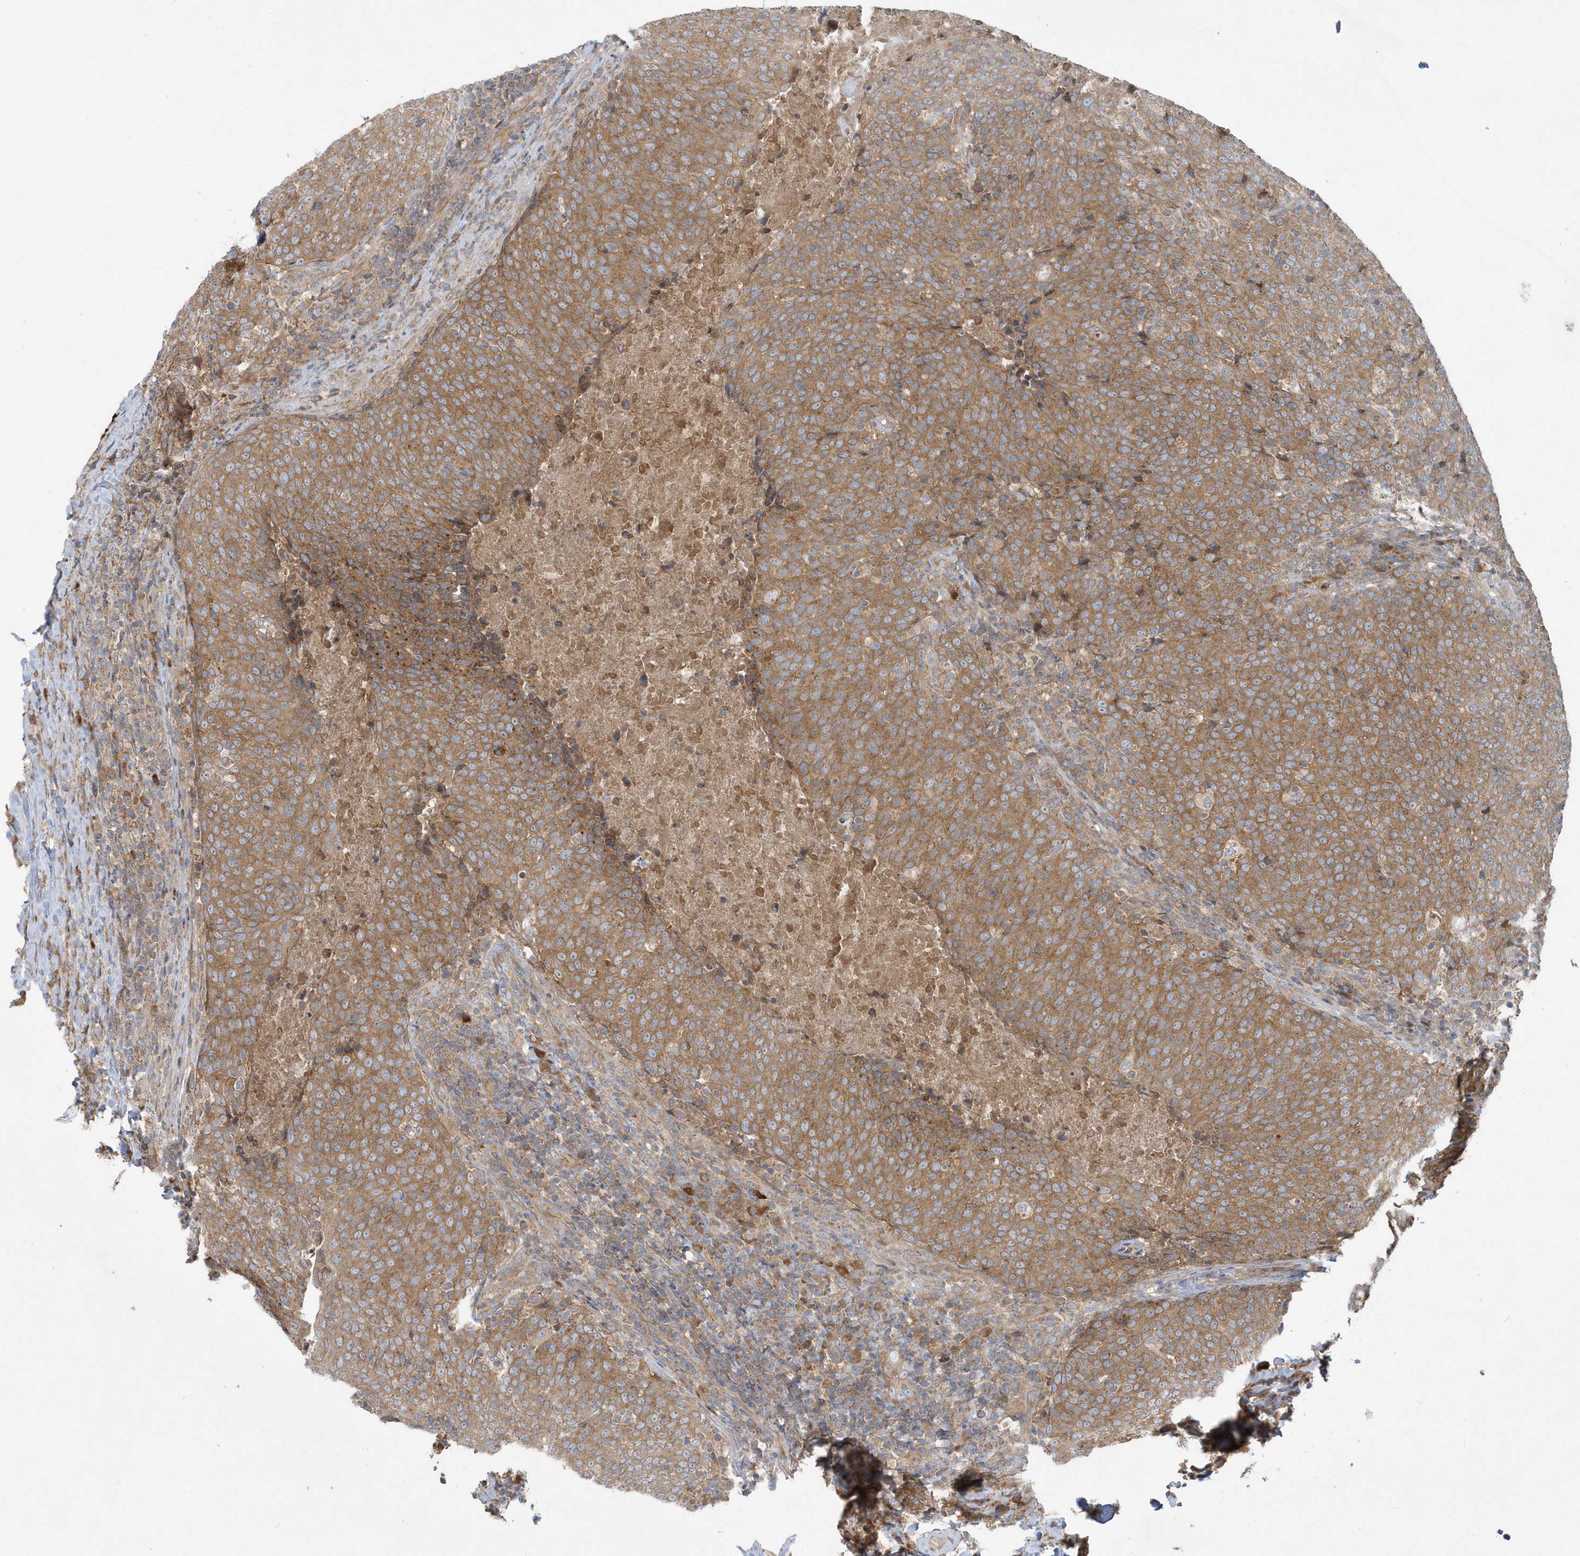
{"staining": {"intensity": "moderate", "quantity": ">75%", "location": "cytoplasmic/membranous"}, "tissue": "head and neck cancer", "cell_type": "Tumor cells", "image_type": "cancer", "snomed": [{"axis": "morphology", "description": "Squamous cell carcinoma, NOS"}, {"axis": "morphology", "description": "Squamous cell carcinoma, metastatic, NOS"}, {"axis": "topography", "description": "Lymph node"}, {"axis": "topography", "description": "Head-Neck"}], "caption": "Immunohistochemistry histopathology image of neoplastic tissue: human head and neck cancer (squamous cell carcinoma) stained using immunohistochemistry shows medium levels of moderate protein expression localized specifically in the cytoplasmic/membranous of tumor cells, appearing as a cytoplasmic/membranous brown color.", "gene": "CNOT10", "patient": {"sex": "male", "age": 62}}